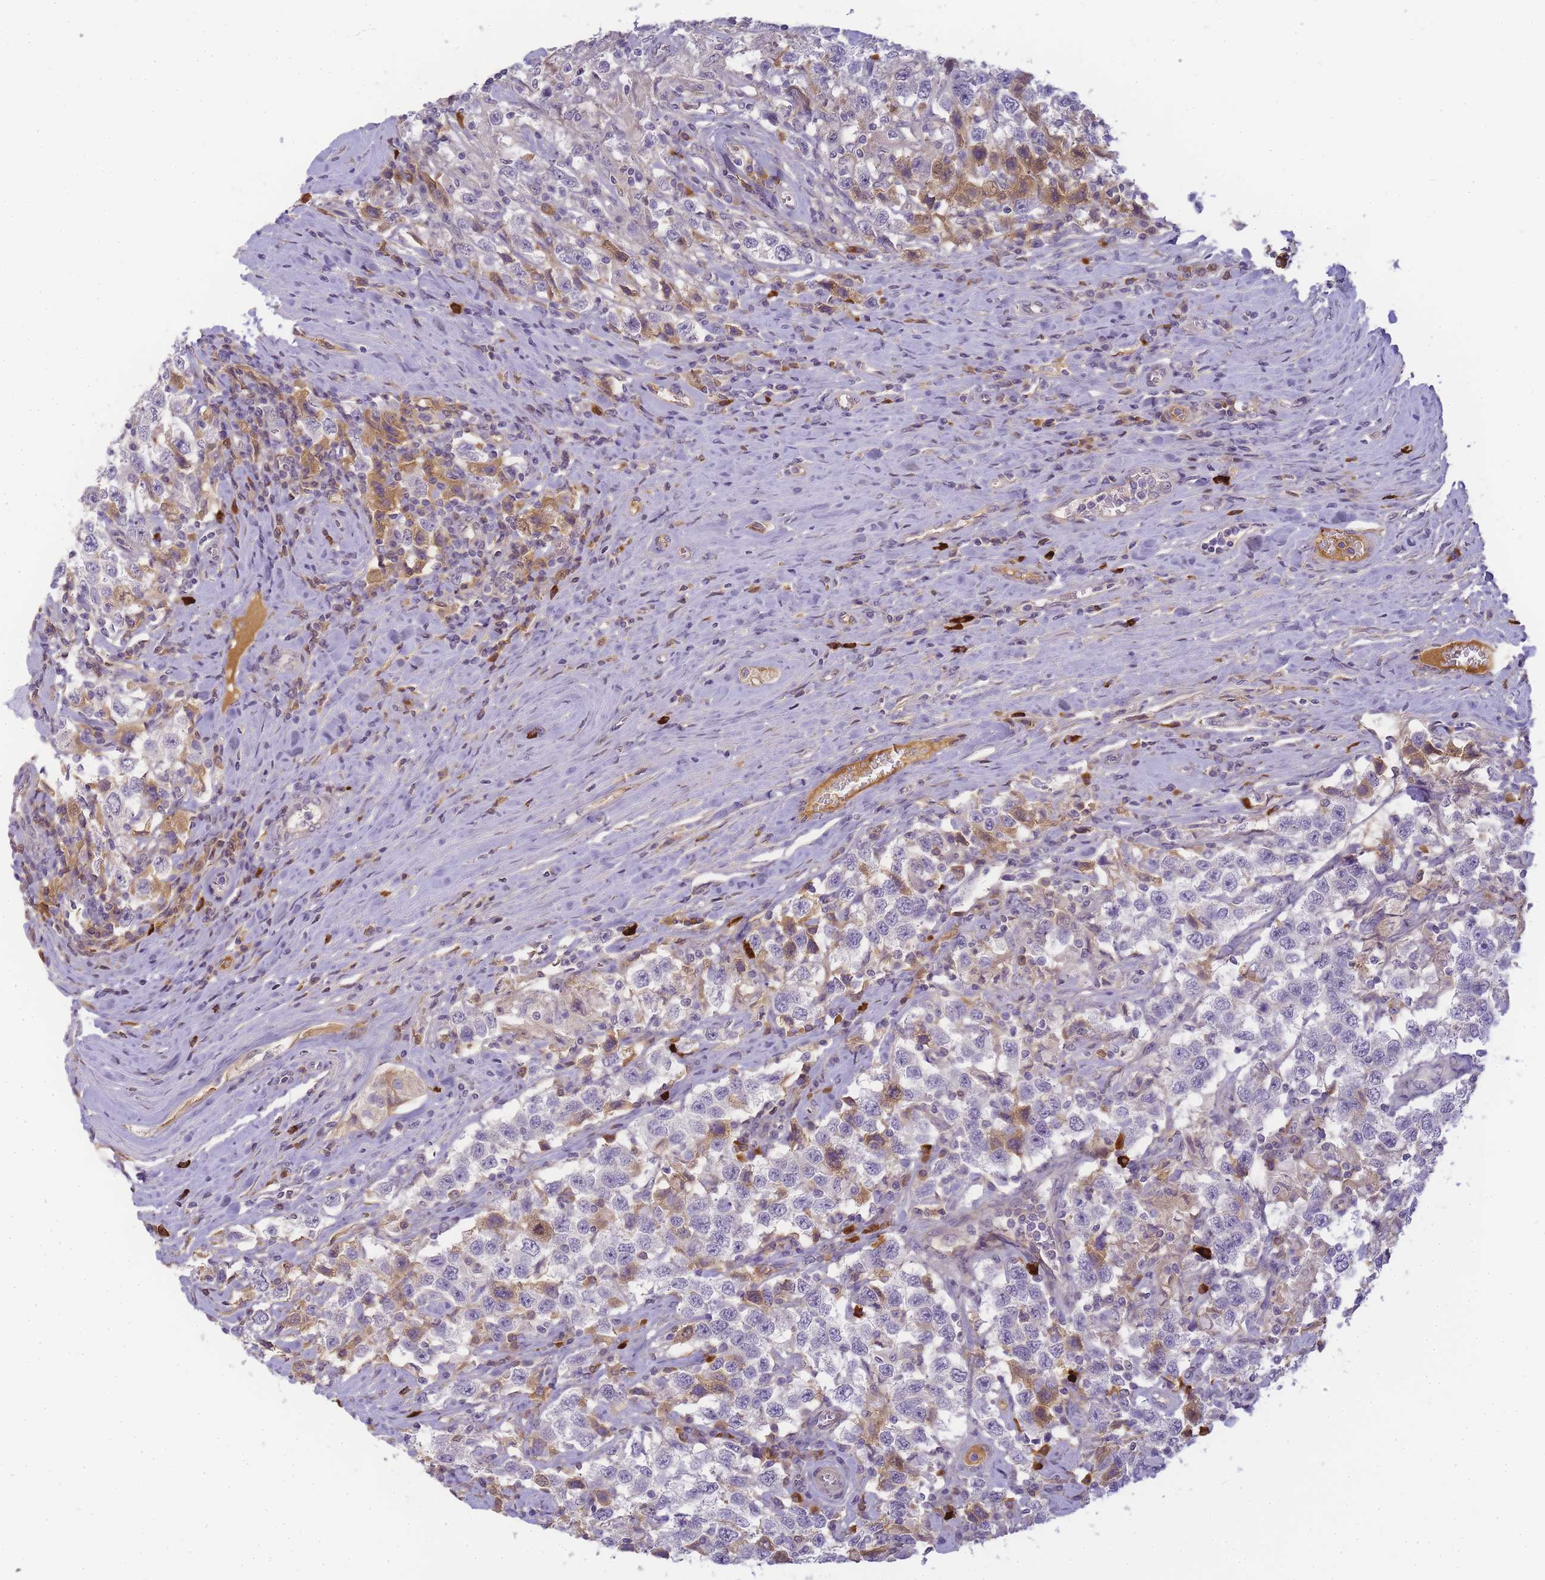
{"staining": {"intensity": "weak", "quantity": "<25%", "location": "cytoplasmic/membranous"}, "tissue": "testis cancer", "cell_type": "Tumor cells", "image_type": "cancer", "snomed": [{"axis": "morphology", "description": "Seminoma, NOS"}, {"axis": "topography", "description": "Testis"}], "caption": "This is an immunohistochemistry (IHC) image of human testis seminoma. There is no staining in tumor cells.", "gene": "RRAD", "patient": {"sex": "male", "age": 41}}